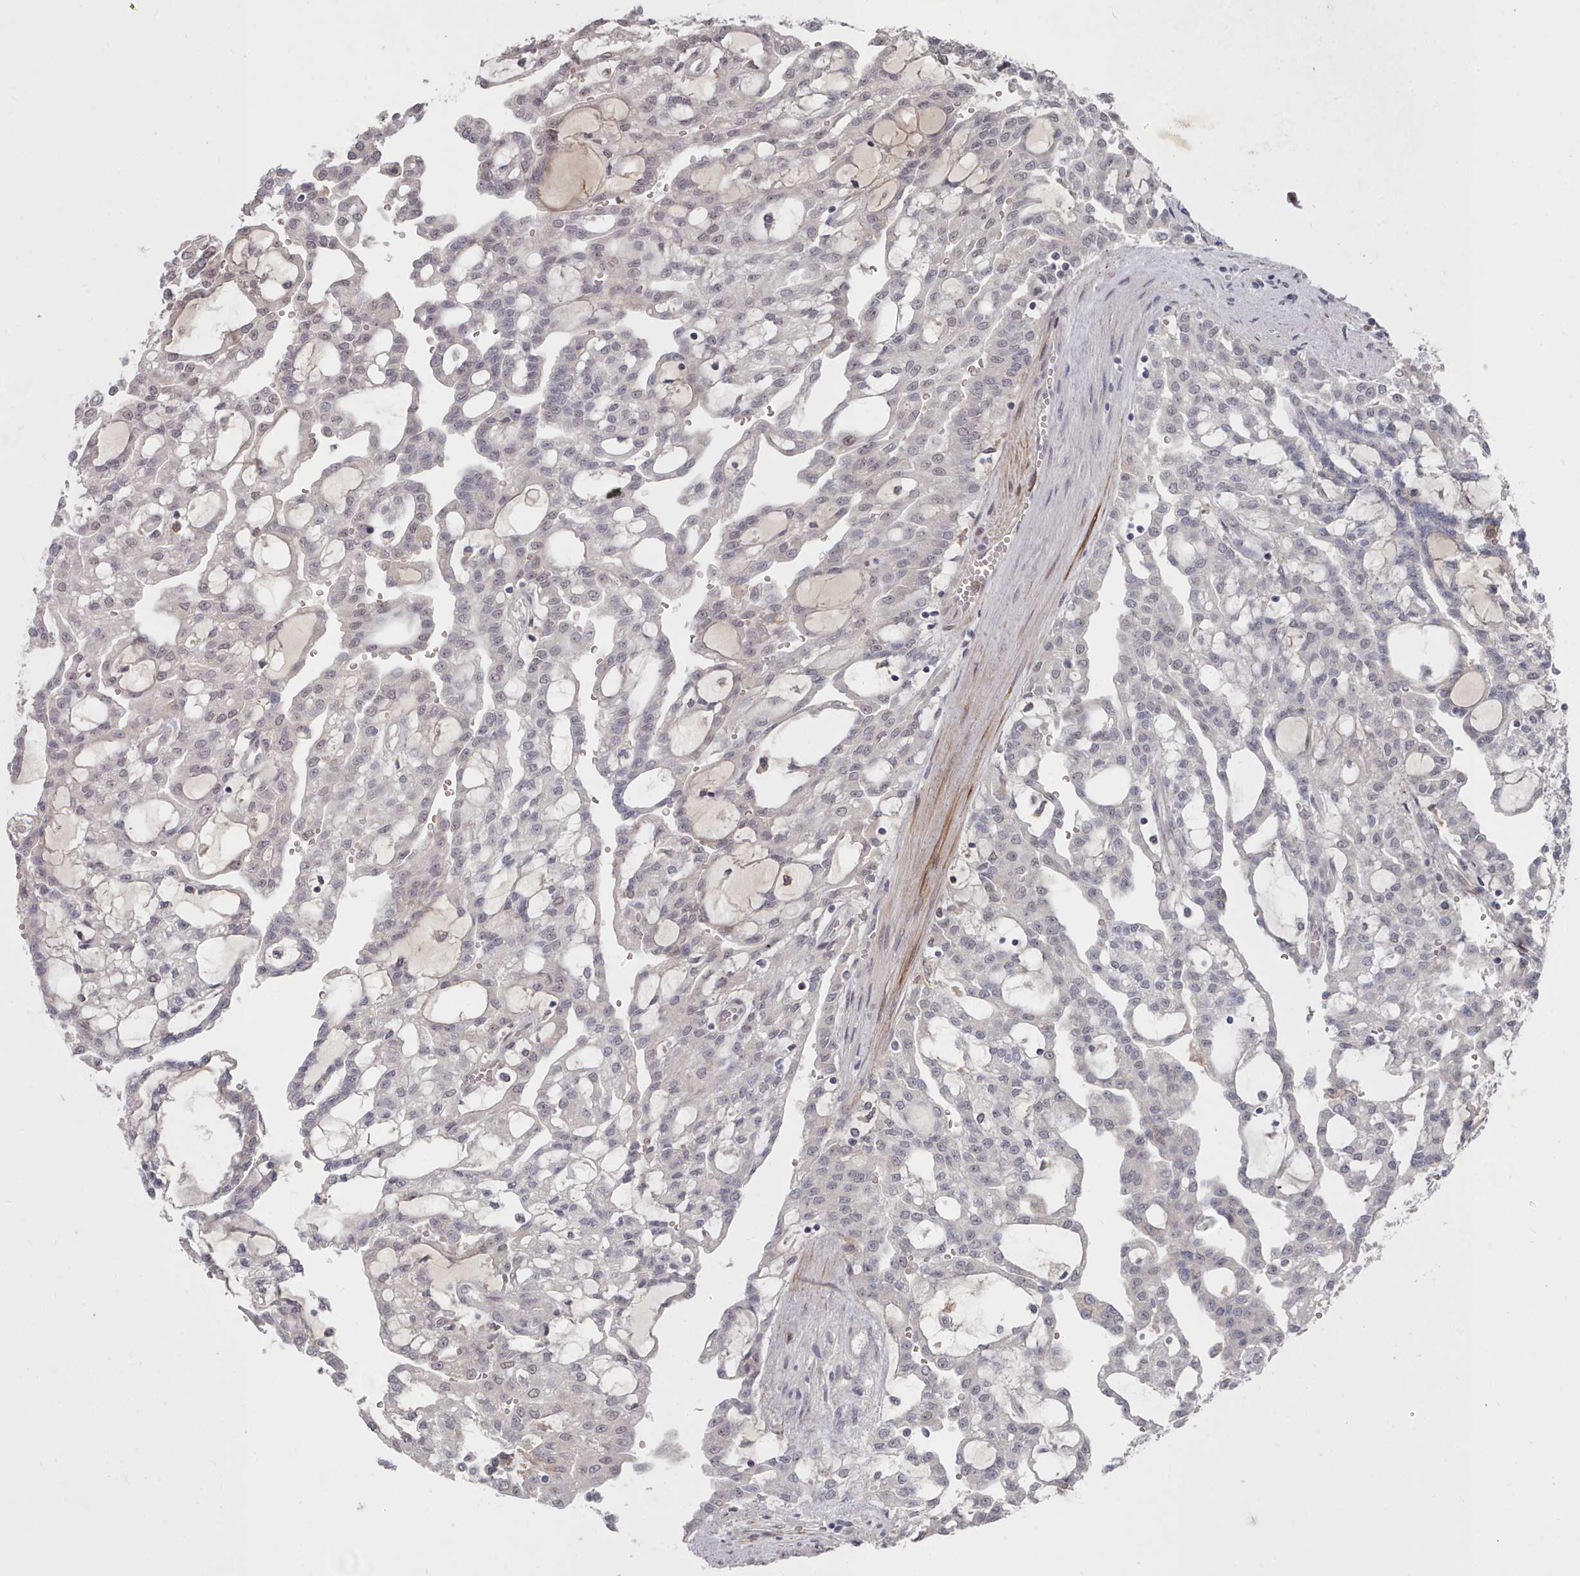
{"staining": {"intensity": "negative", "quantity": "none", "location": "none"}, "tissue": "renal cancer", "cell_type": "Tumor cells", "image_type": "cancer", "snomed": [{"axis": "morphology", "description": "Adenocarcinoma, NOS"}, {"axis": "topography", "description": "Kidney"}], "caption": "A high-resolution histopathology image shows immunohistochemistry (IHC) staining of renal cancer, which displays no significant positivity in tumor cells.", "gene": "COL8A2", "patient": {"sex": "male", "age": 63}}